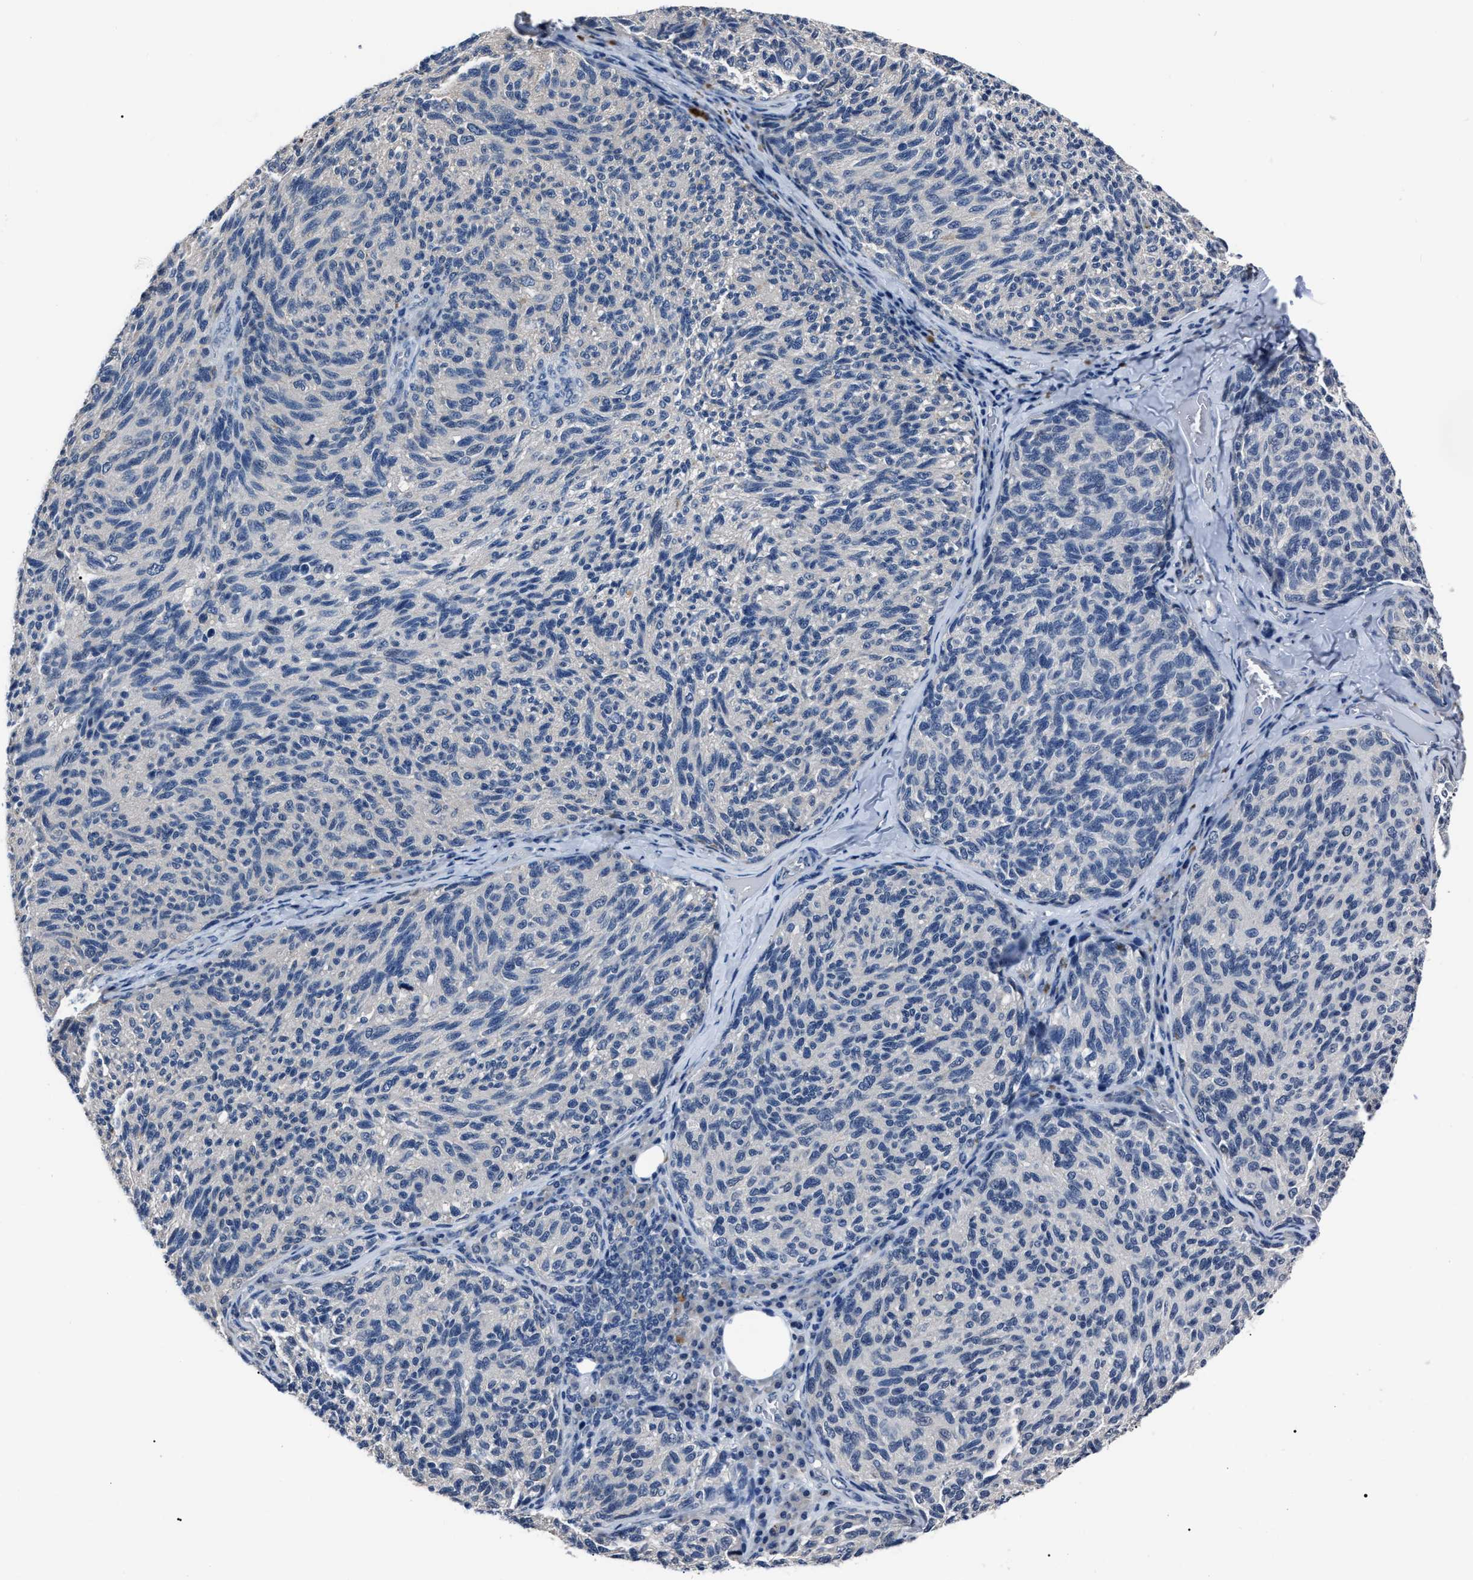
{"staining": {"intensity": "negative", "quantity": "none", "location": "none"}, "tissue": "melanoma", "cell_type": "Tumor cells", "image_type": "cancer", "snomed": [{"axis": "morphology", "description": "Malignant melanoma, NOS"}, {"axis": "topography", "description": "Skin"}], "caption": "Tumor cells are negative for brown protein staining in malignant melanoma.", "gene": "LRWD1", "patient": {"sex": "female", "age": 73}}